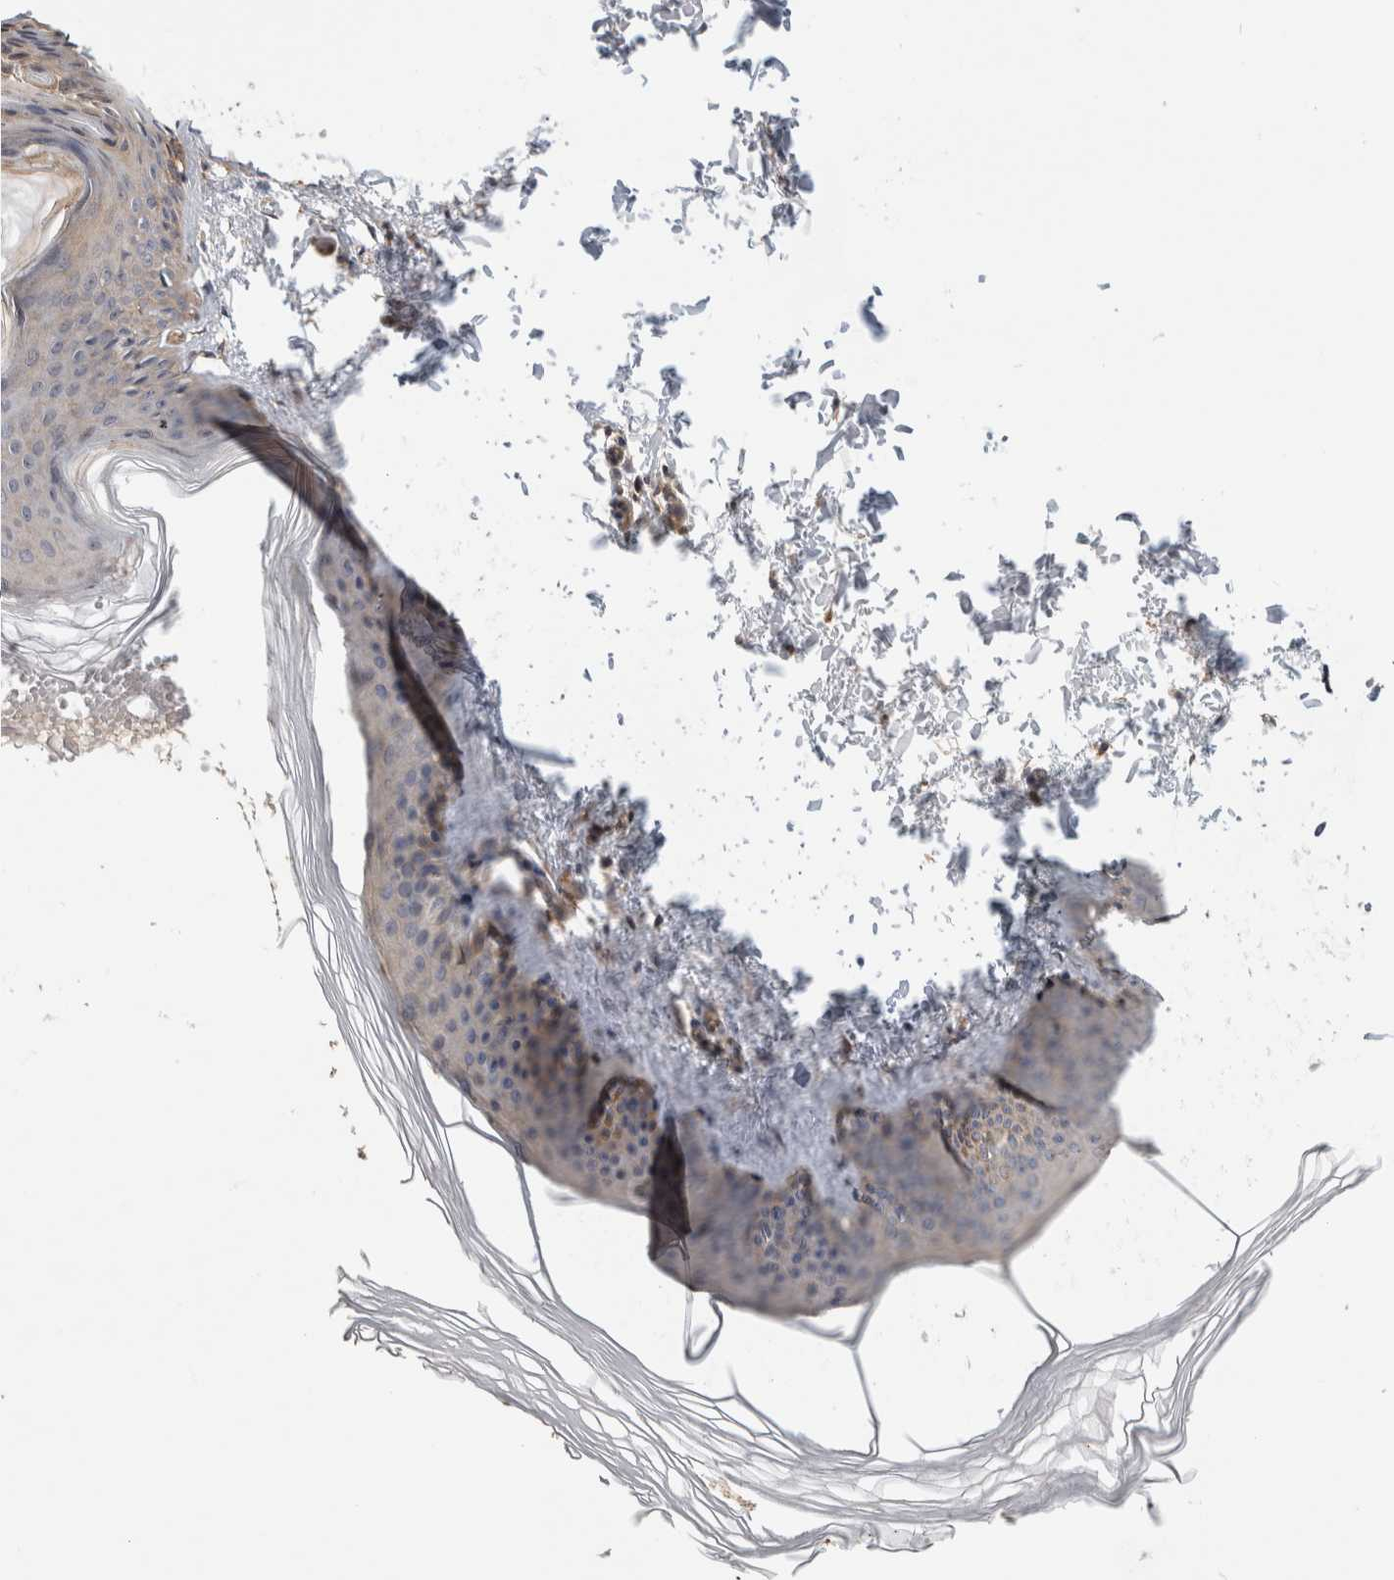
{"staining": {"intensity": "negative", "quantity": "none", "location": "none"}, "tissue": "skin", "cell_type": "Fibroblasts", "image_type": "normal", "snomed": [{"axis": "morphology", "description": "Normal tissue, NOS"}, {"axis": "topography", "description": "Skin"}], "caption": "This histopathology image is of unremarkable skin stained with immunohistochemistry (IHC) to label a protein in brown with the nuclei are counter-stained blue. There is no positivity in fibroblasts. (DAB (3,3'-diaminobenzidine) immunohistochemistry (IHC) with hematoxylin counter stain).", "gene": "PGM1", "patient": {"sex": "female", "age": 27}}